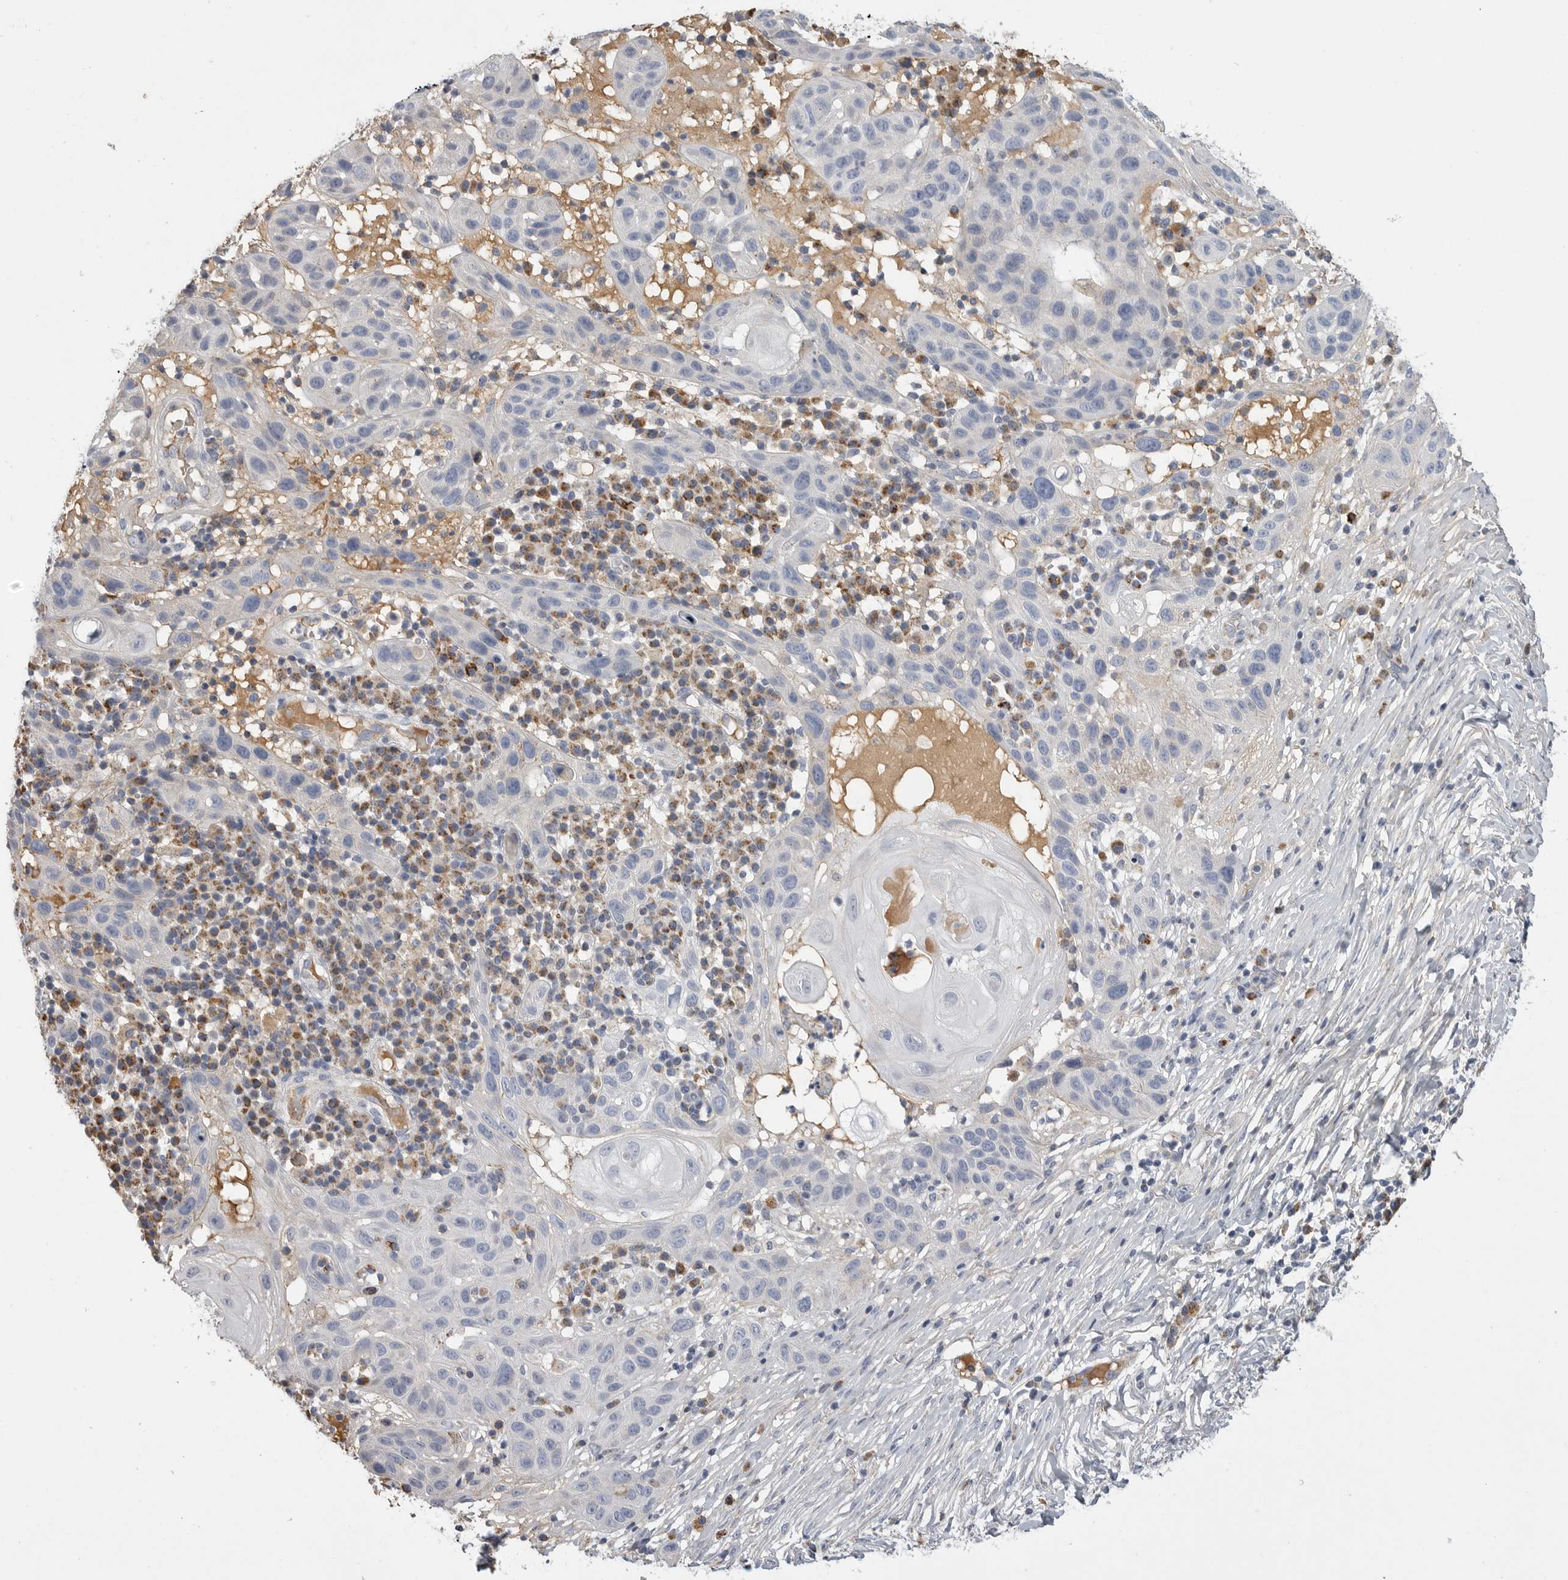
{"staining": {"intensity": "negative", "quantity": "none", "location": "none"}, "tissue": "skin cancer", "cell_type": "Tumor cells", "image_type": "cancer", "snomed": [{"axis": "morphology", "description": "Normal tissue, NOS"}, {"axis": "morphology", "description": "Squamous cell carcinoma, NOS"}, {"axis": "topography", "description": "Skin"}], "caption": "IHC image of squamous cell carcinoma (skin) stained for a protein (brown), which reveals no expression in tumor cells.", "gene": "SDC3", "patient": {"sex": "female", "age": 96}}